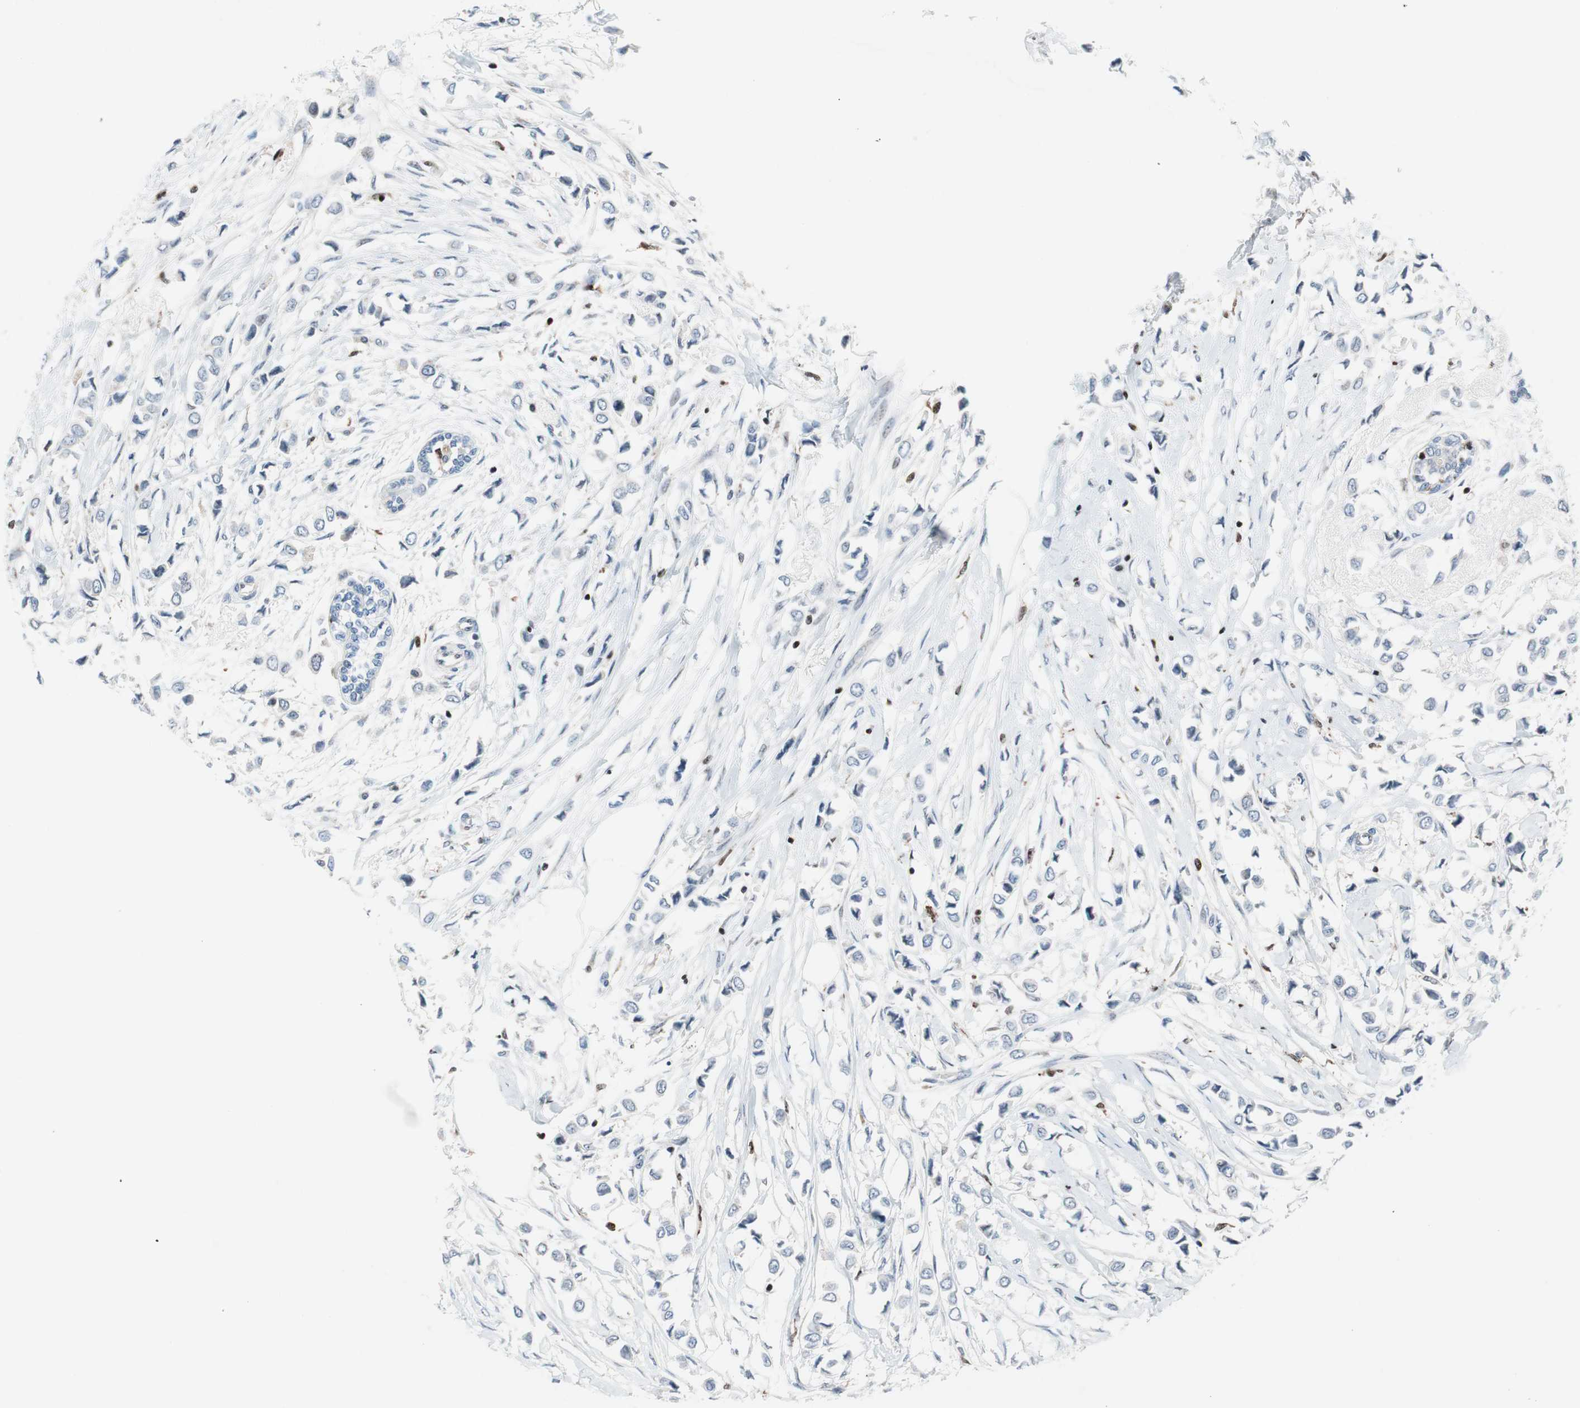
{"staining": {"intensity": "negative", "quantity": "none", "location": "none"}, "tissue": "breast cancer", "cell_type": "Tumor cells", "image_type": "cancer", "snomed": [{"axis": "morphology", "description": "Lobular carcinoma"}, {"axis": "topography", "description": "Breast"}], "caption": "Lobular carcinoma (breast) stained for a protein using immunohistochemistry exhibits no expression tumor cells.", "gene": "RGS10", "patient": {"sex": "female", "age": 51}}